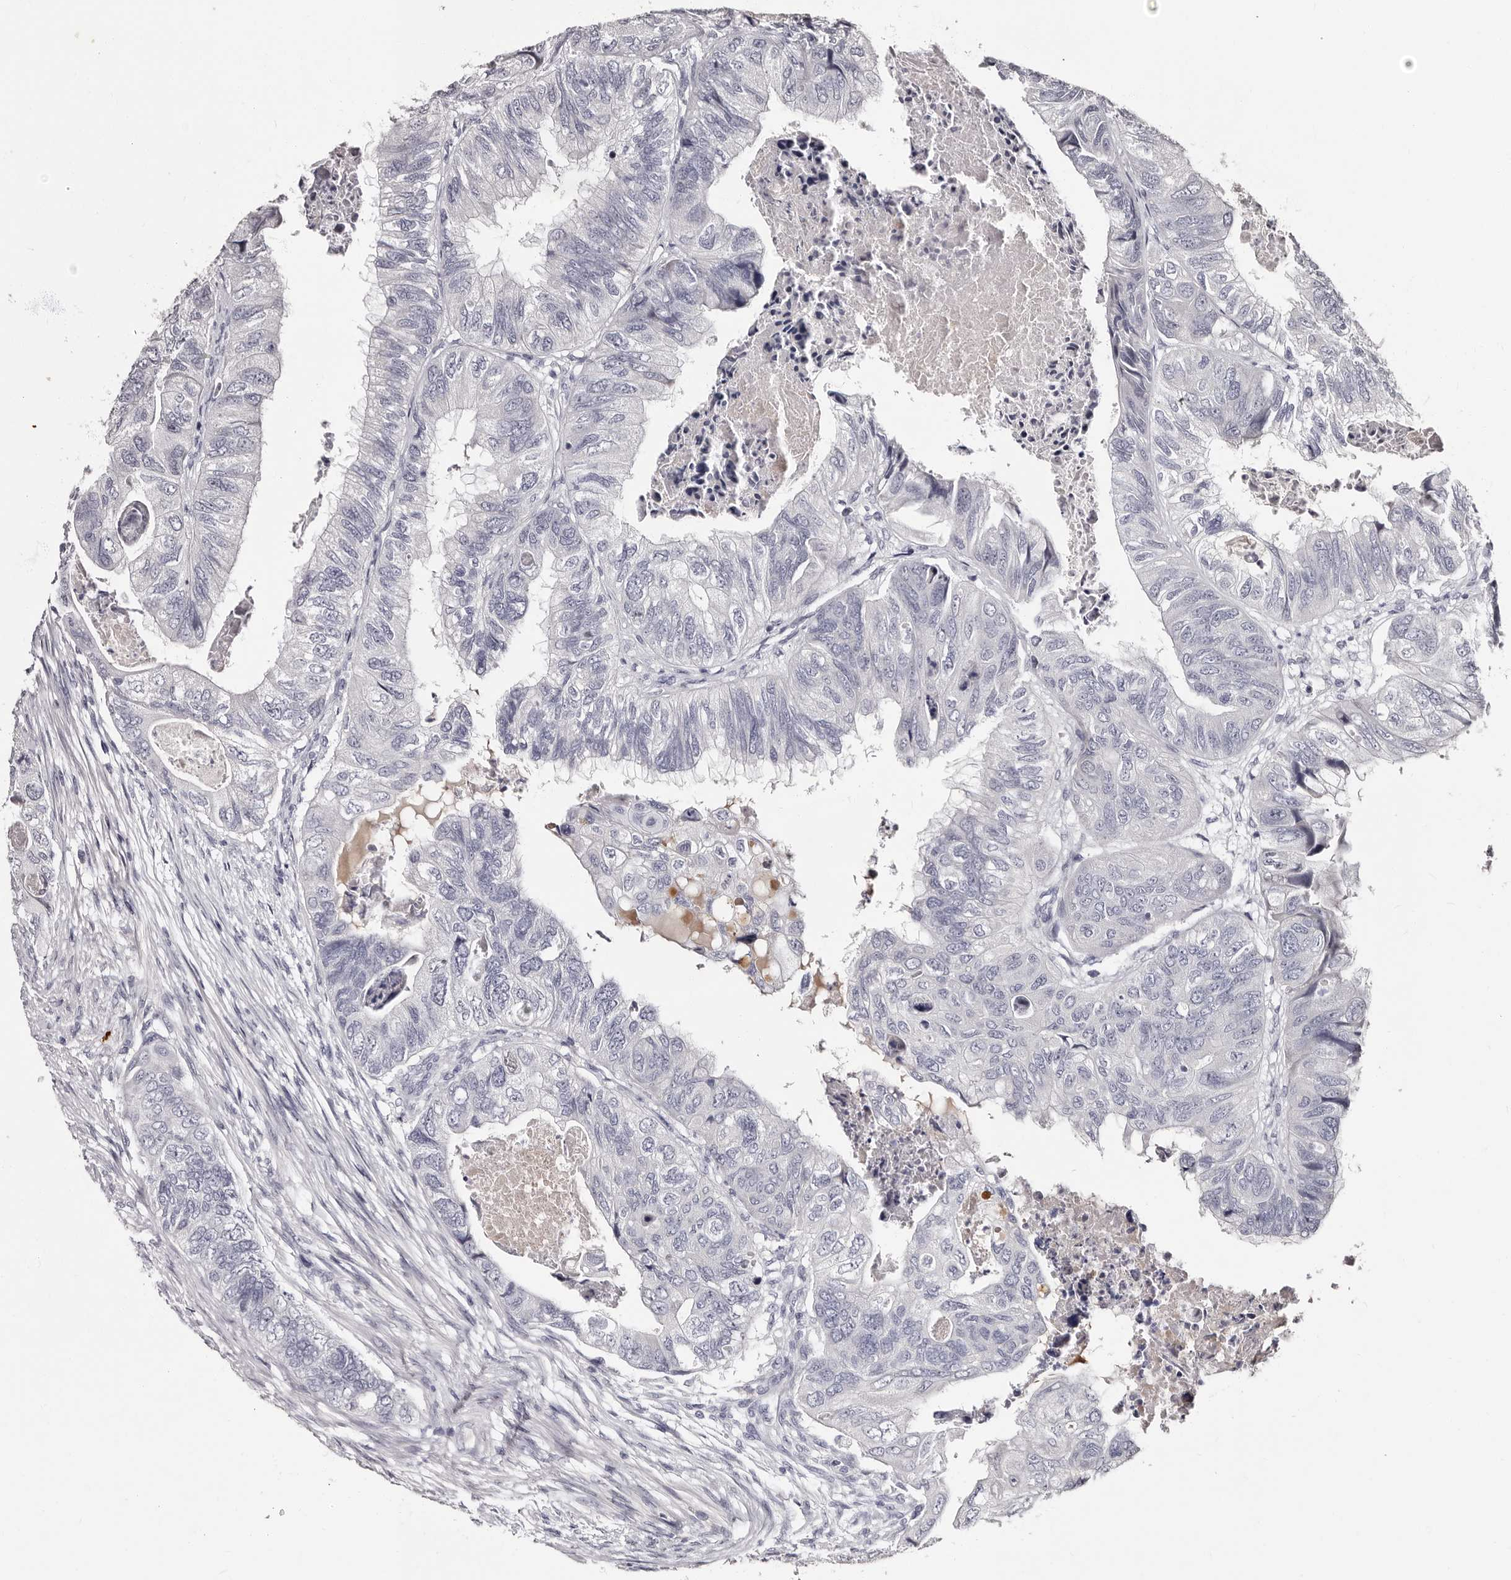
{"staining": {"intensity": "negative", "quantity": "none", "location": "none"}, "tissue": "colorectal cancer", "cell_type": "Tumor cells", "image_type": "cancer", "snomed": [{"axis": "morphology", "description": "Adenocarcinoma, NOS"}, {"axis": "topography", "description": "Rectum"}], "caption": "IHC histopathology image of human colorectal cancer stained for a protein (brown), which shows no expression in tumor cells.", "gene": "TBC1D22B", "patient": {"sex": "male", "age": 63}}